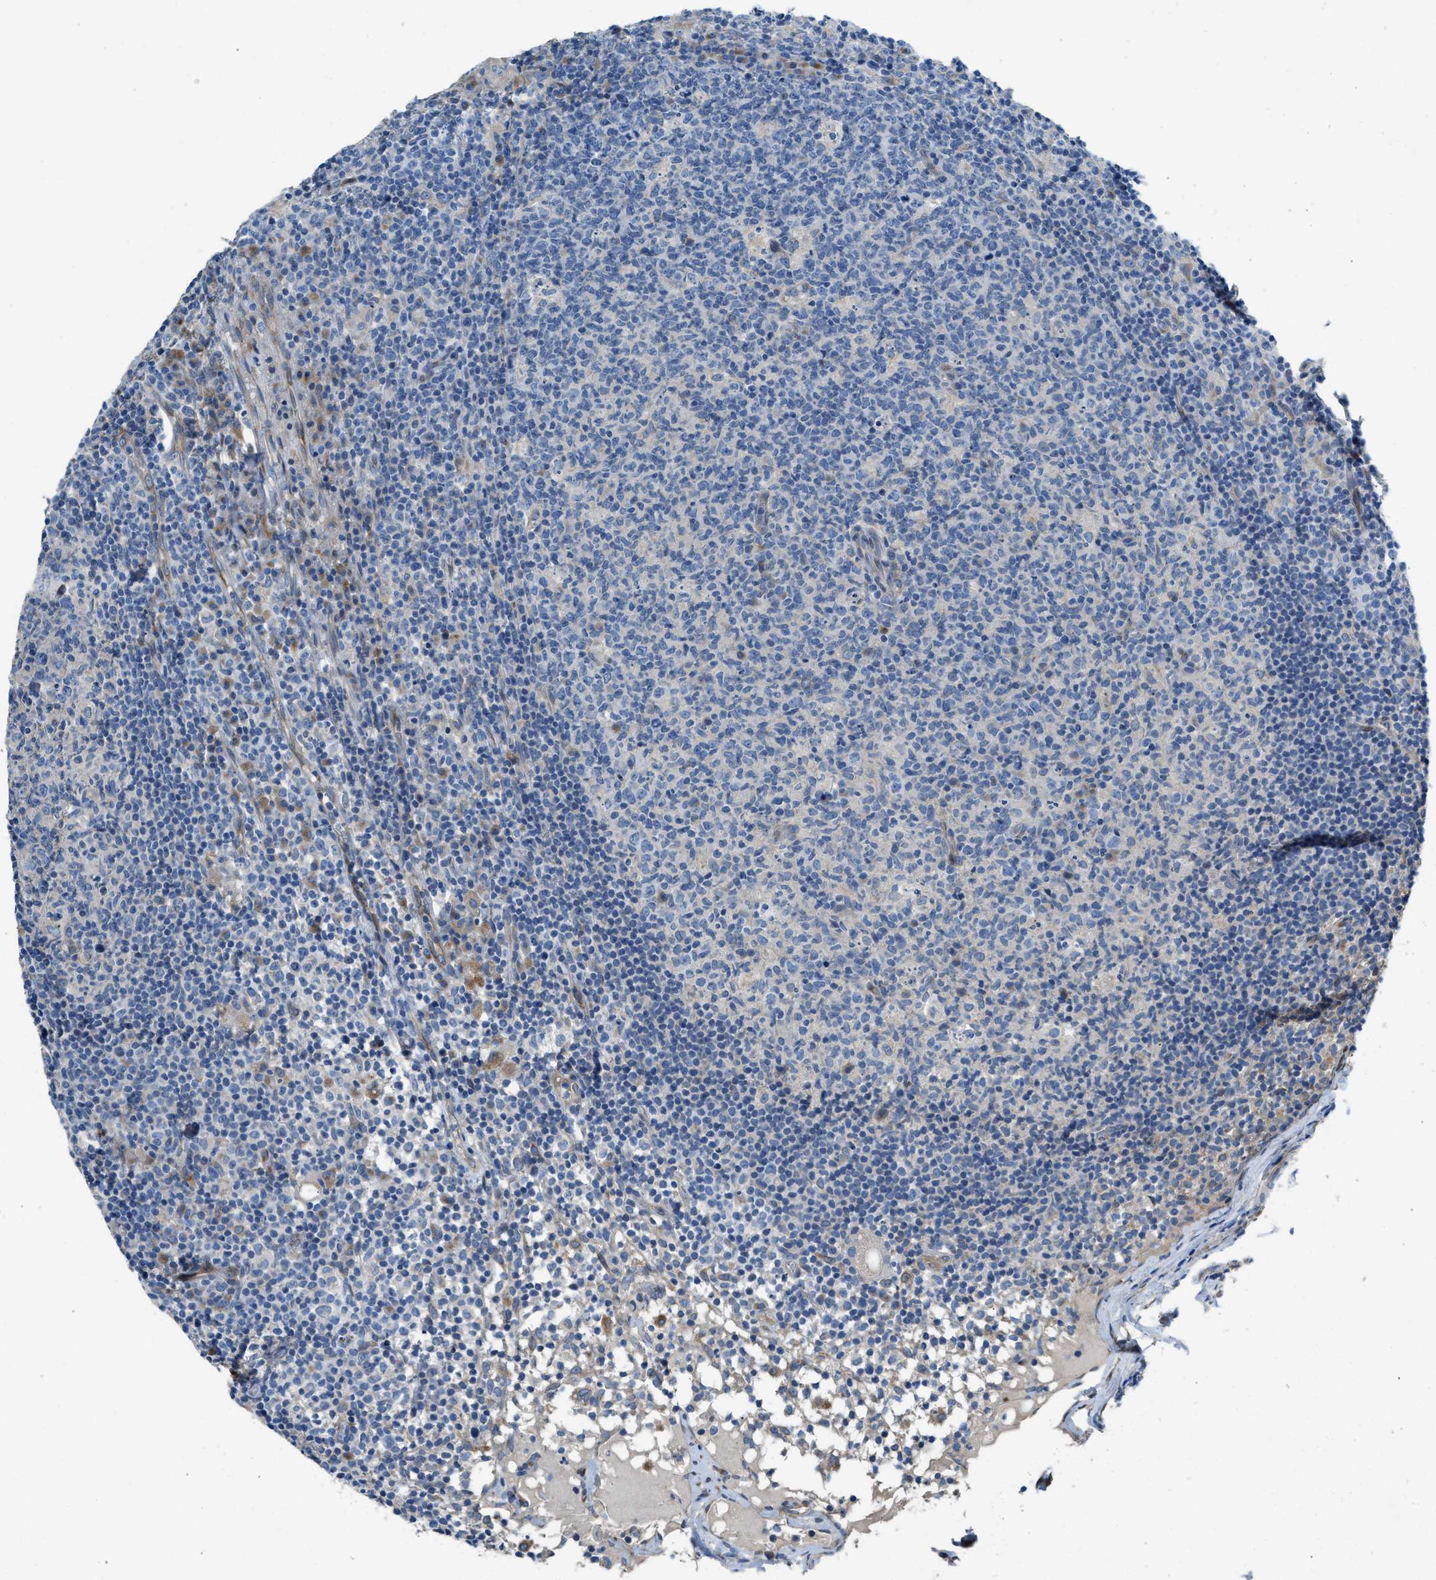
{"staining": {"intensity": "weak", "quantity": "<25%", "location": "cytoplasmic/membranous"}, "tissue": "lymph node", "cell_type": "Germinal center cells", "image_type": "normal", "snomed": [{"axis": "morphology", "description": "Normal tissue, NOS"}, {"axis": "morphology", "description": "Inflammation, NOS"}, {"axis": "topography", "description": "Lymph node"}], "caption": "IHC image of unremarkable lymph node stained for a protein (brown), which exhibits no positivity in germinal center cells.", "gene": "GGCX", "patient": {"sex": "male", "age": 55}}